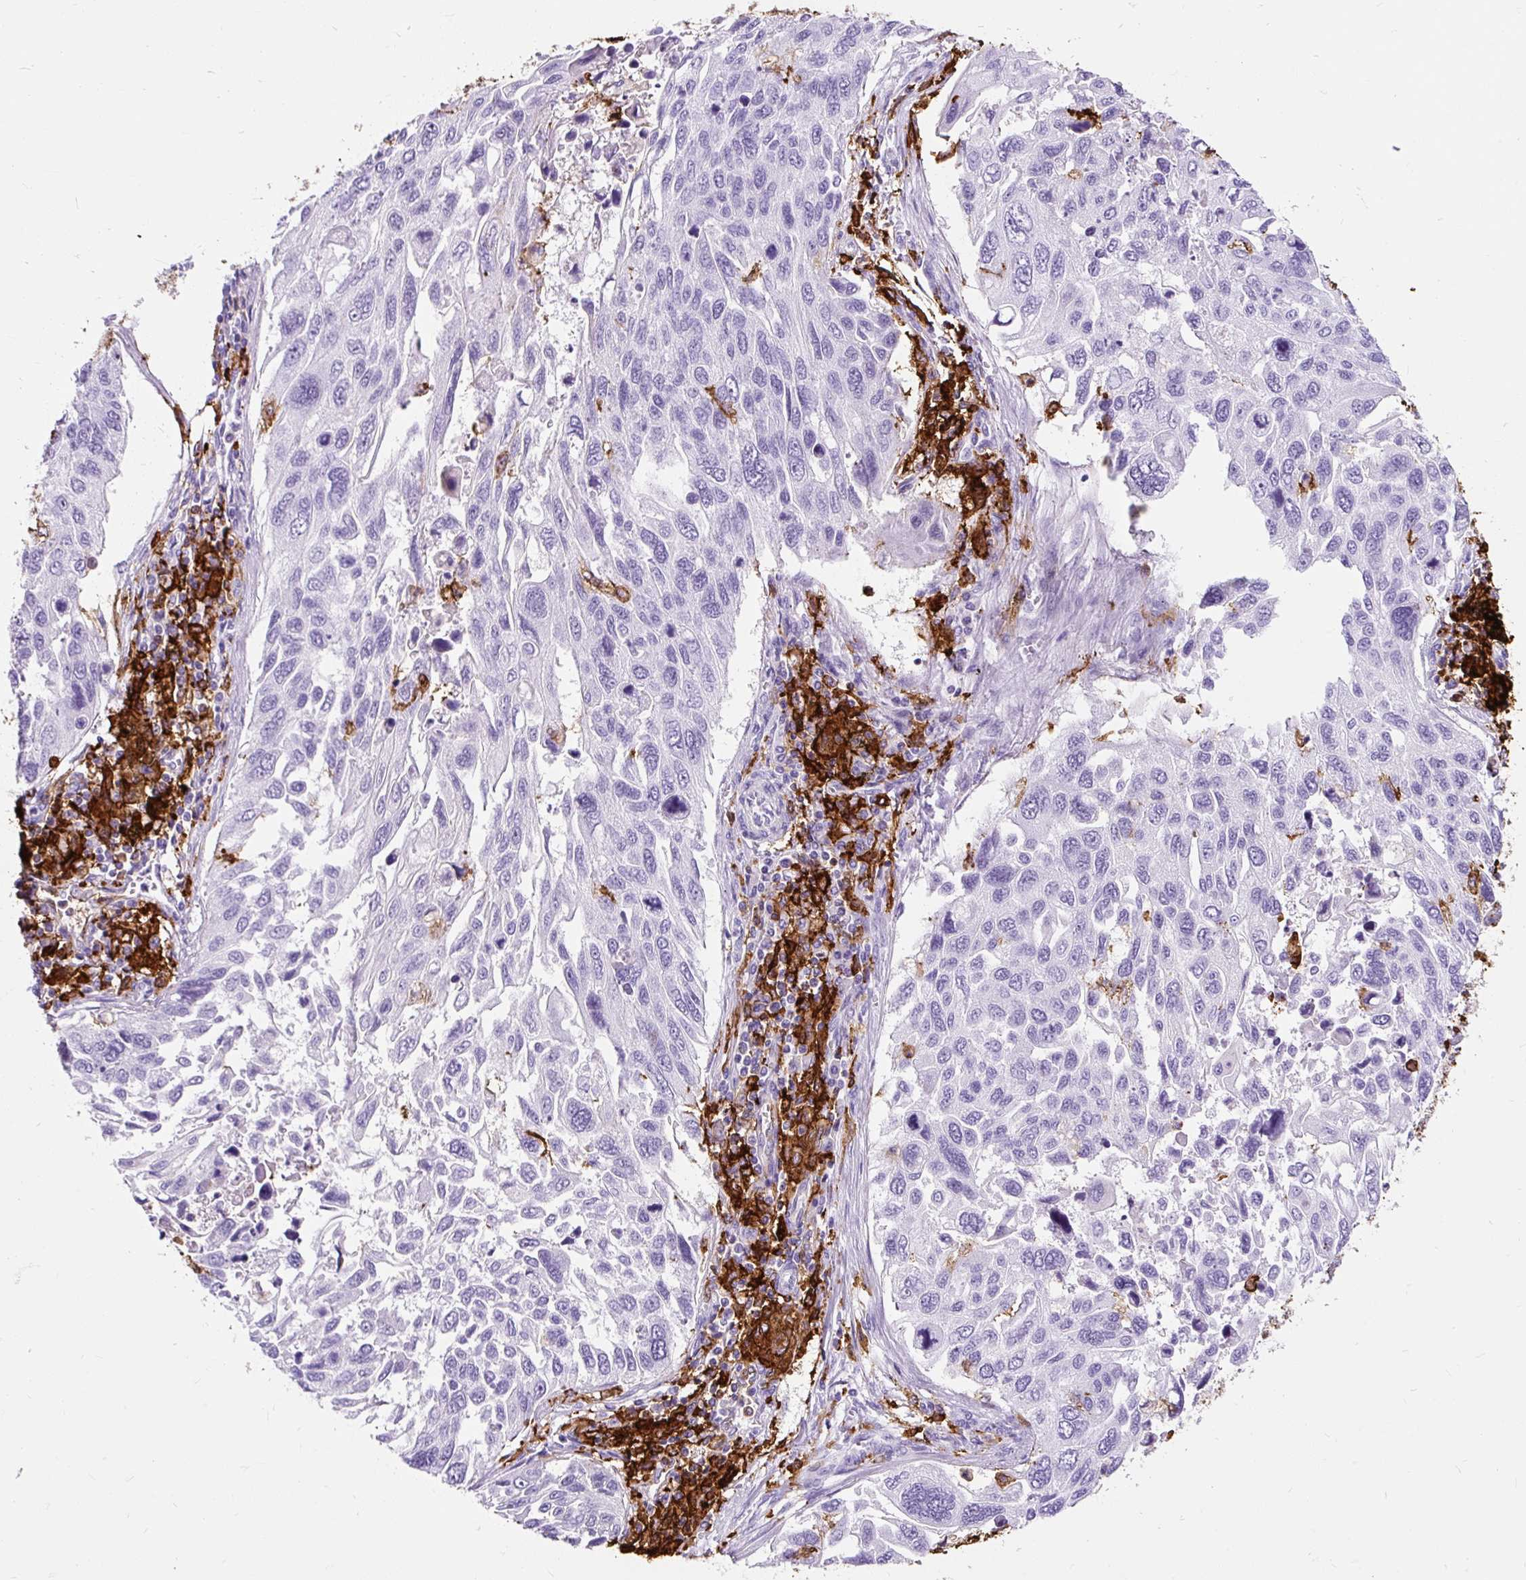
{"staining": {"intensity": "negative", "quantity": "none", "location": "none"}, "tissue": "lung cancer", "cell_type": "Tumor cells", "image_type": "cancer", "snomed": [{"axis": "morphology", "description": "Squamous cell carcinoma, NOS"}, {"axis": "topography", "description": "Lung"}], "caption": "A high-resolution histopathology image shows immunohistochemistry (IHC) staining of squamous cell carcinoma (lung), which reveals no significant staining in tumor cells.", "gene": "HLA-DRA", "patient": {"sex": "male", "age": 62}}